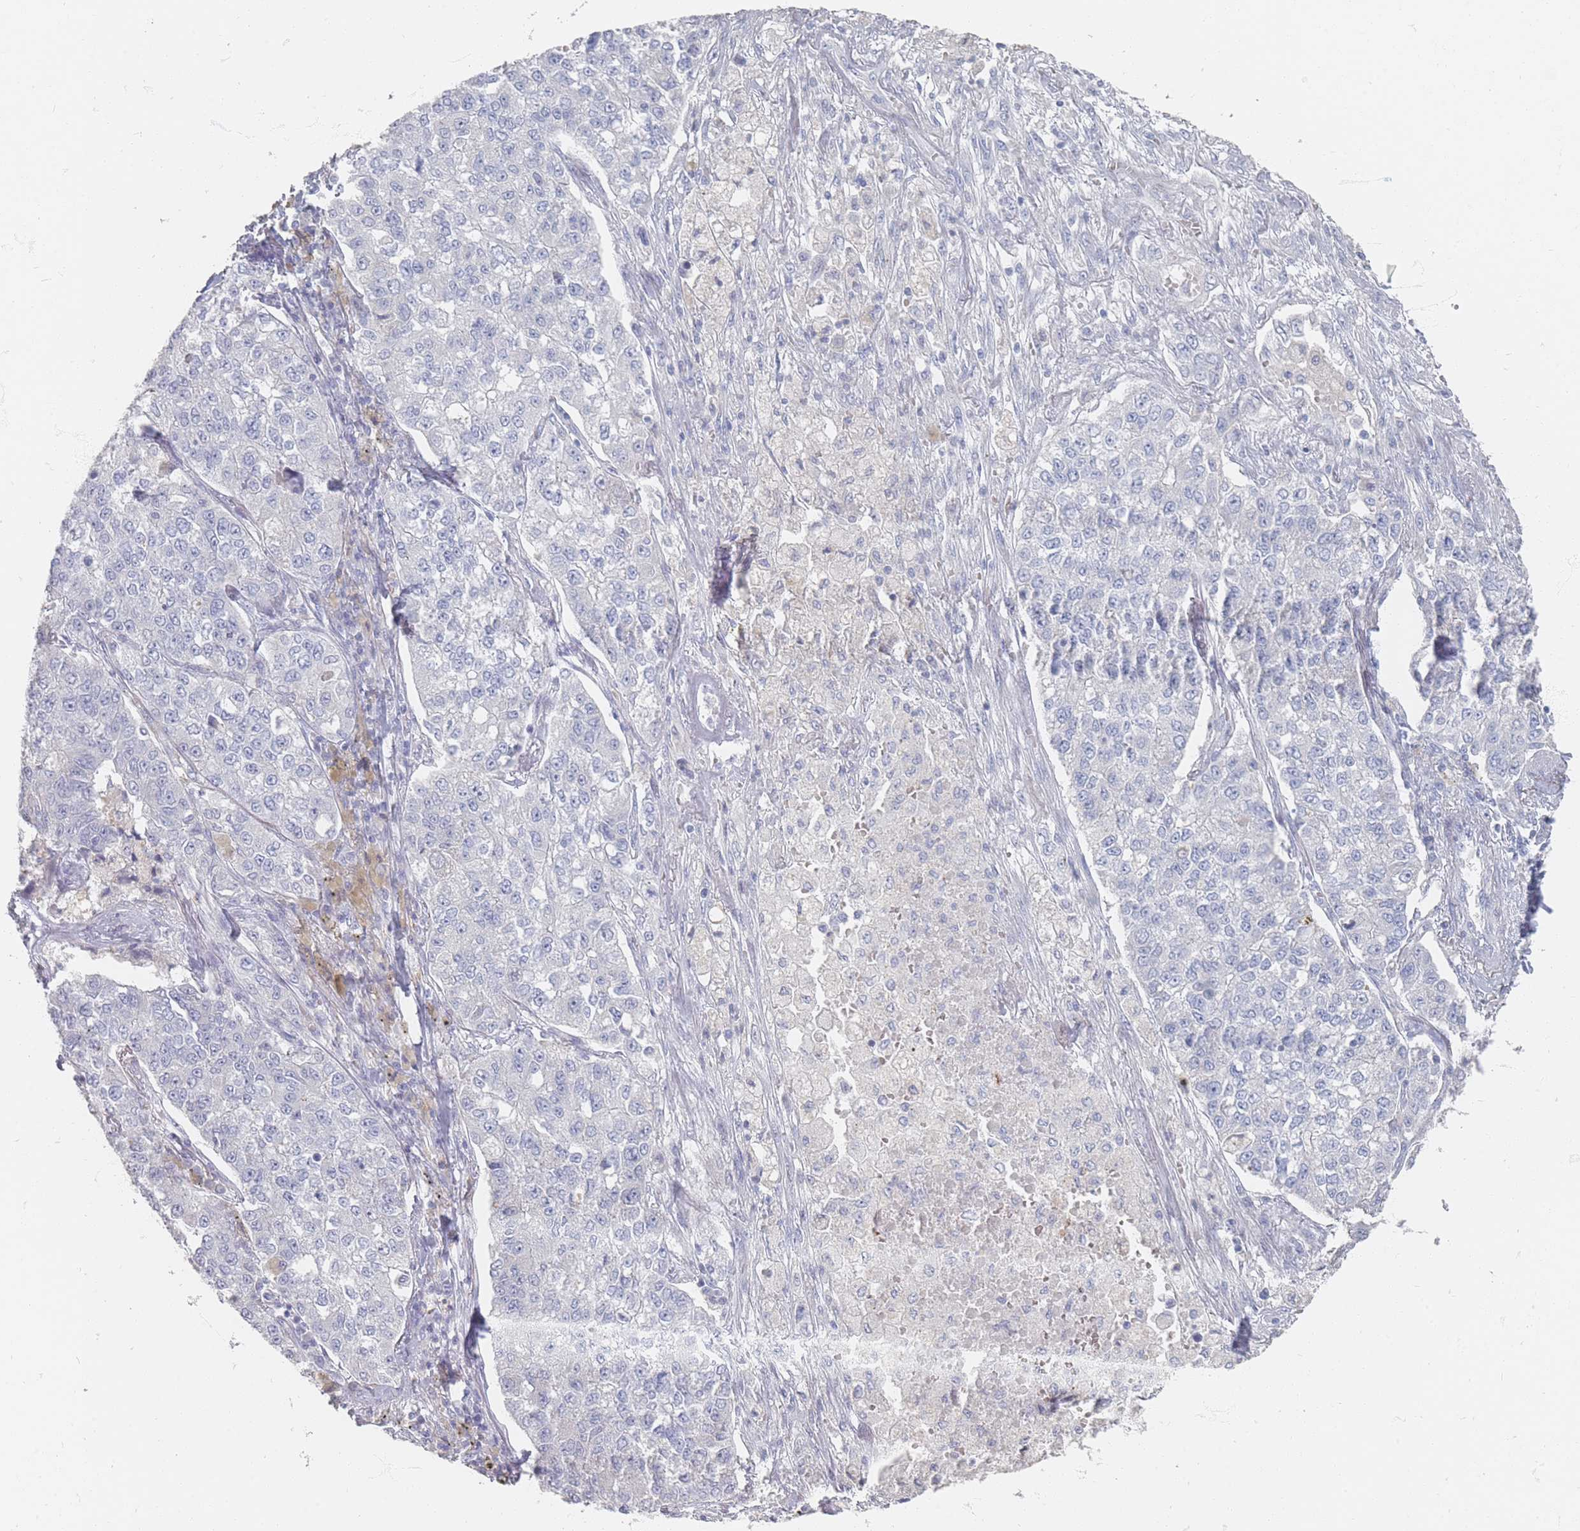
{"staining": {"intensity": "negative", "quantity": "none", "location": "none"}, "tissue": "lung cancer", "cell_type": "Tumor cells", "image_type": "cancer", "snomed": [{"axis": "morphology", "description": "Adenocarcinoma, NOS"}, {"axis": "topography", "description": "Lung"}], "caption": "Immunohistochemistry (IHC) histopathology image of neoplastic tissue: lung cancer stained with DAB shows no significant protein expression in tumor cells.", "gene": "HELZ2", "patient": {"sex": "male", "age": 49}}